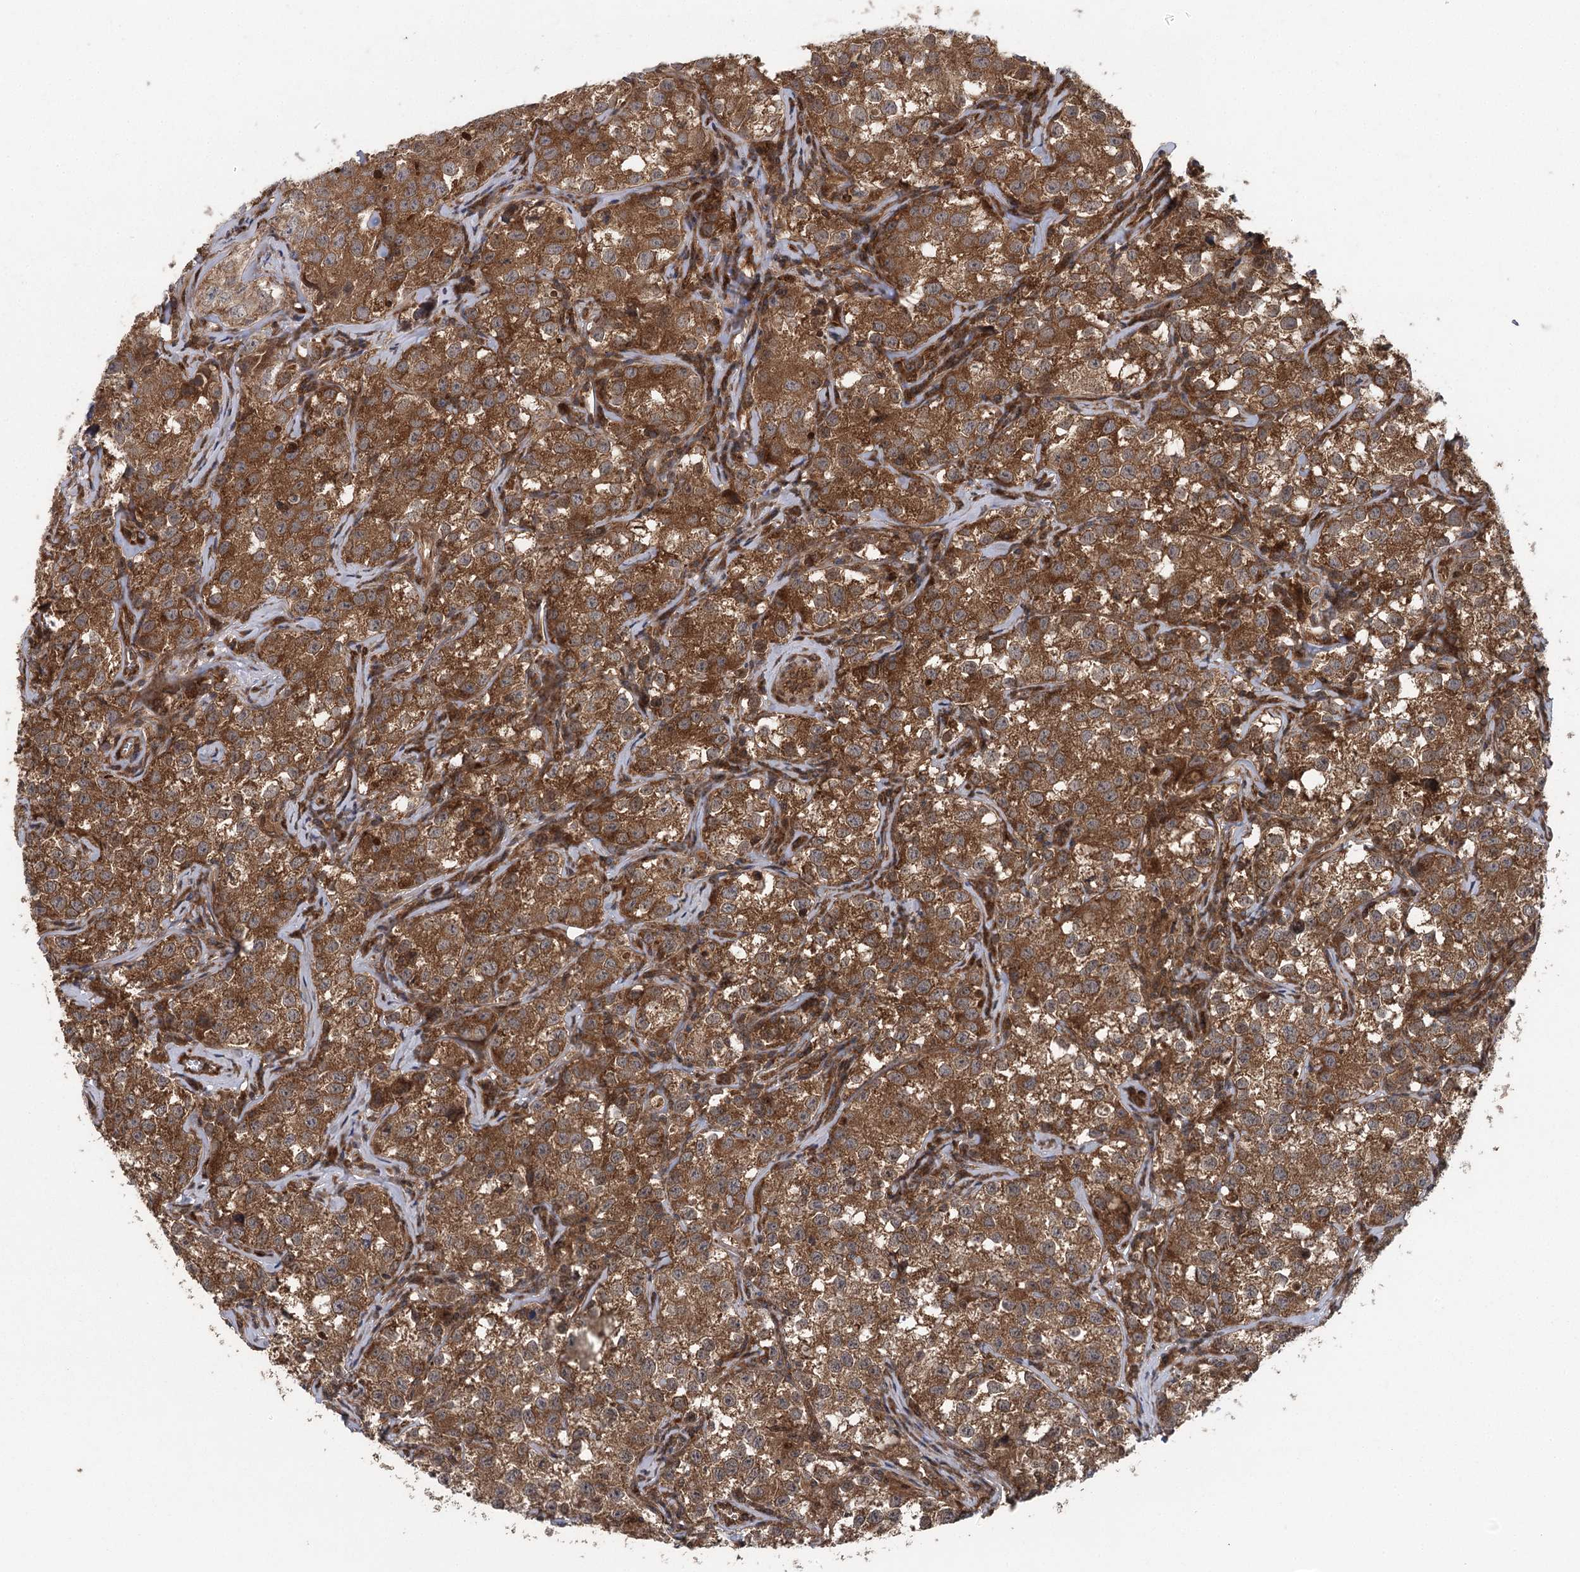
{"staining": {"intensity": "moderate", "quantity": ">75%", "location": "cytoplasmic/membranous"}, "tissue": "testis cancer", "cell_type": "Tumor cells", "image_type": "cancer", "snomed": [{"axis": "morphology", "description": "Seminoma, NOS"}, {"axis": "morphology", "description": "Carcinoma, Embryonal, NOS"}, {"axis": "topography", "description": "Testis"}], "caption": "Protein staining of testis cancer tissue exhibits moderate cytoplasmic/membranous expression in about >75% of tumor cells.", "gene": "C12orf4", "patient": {"sex": "male", "age": 43}}